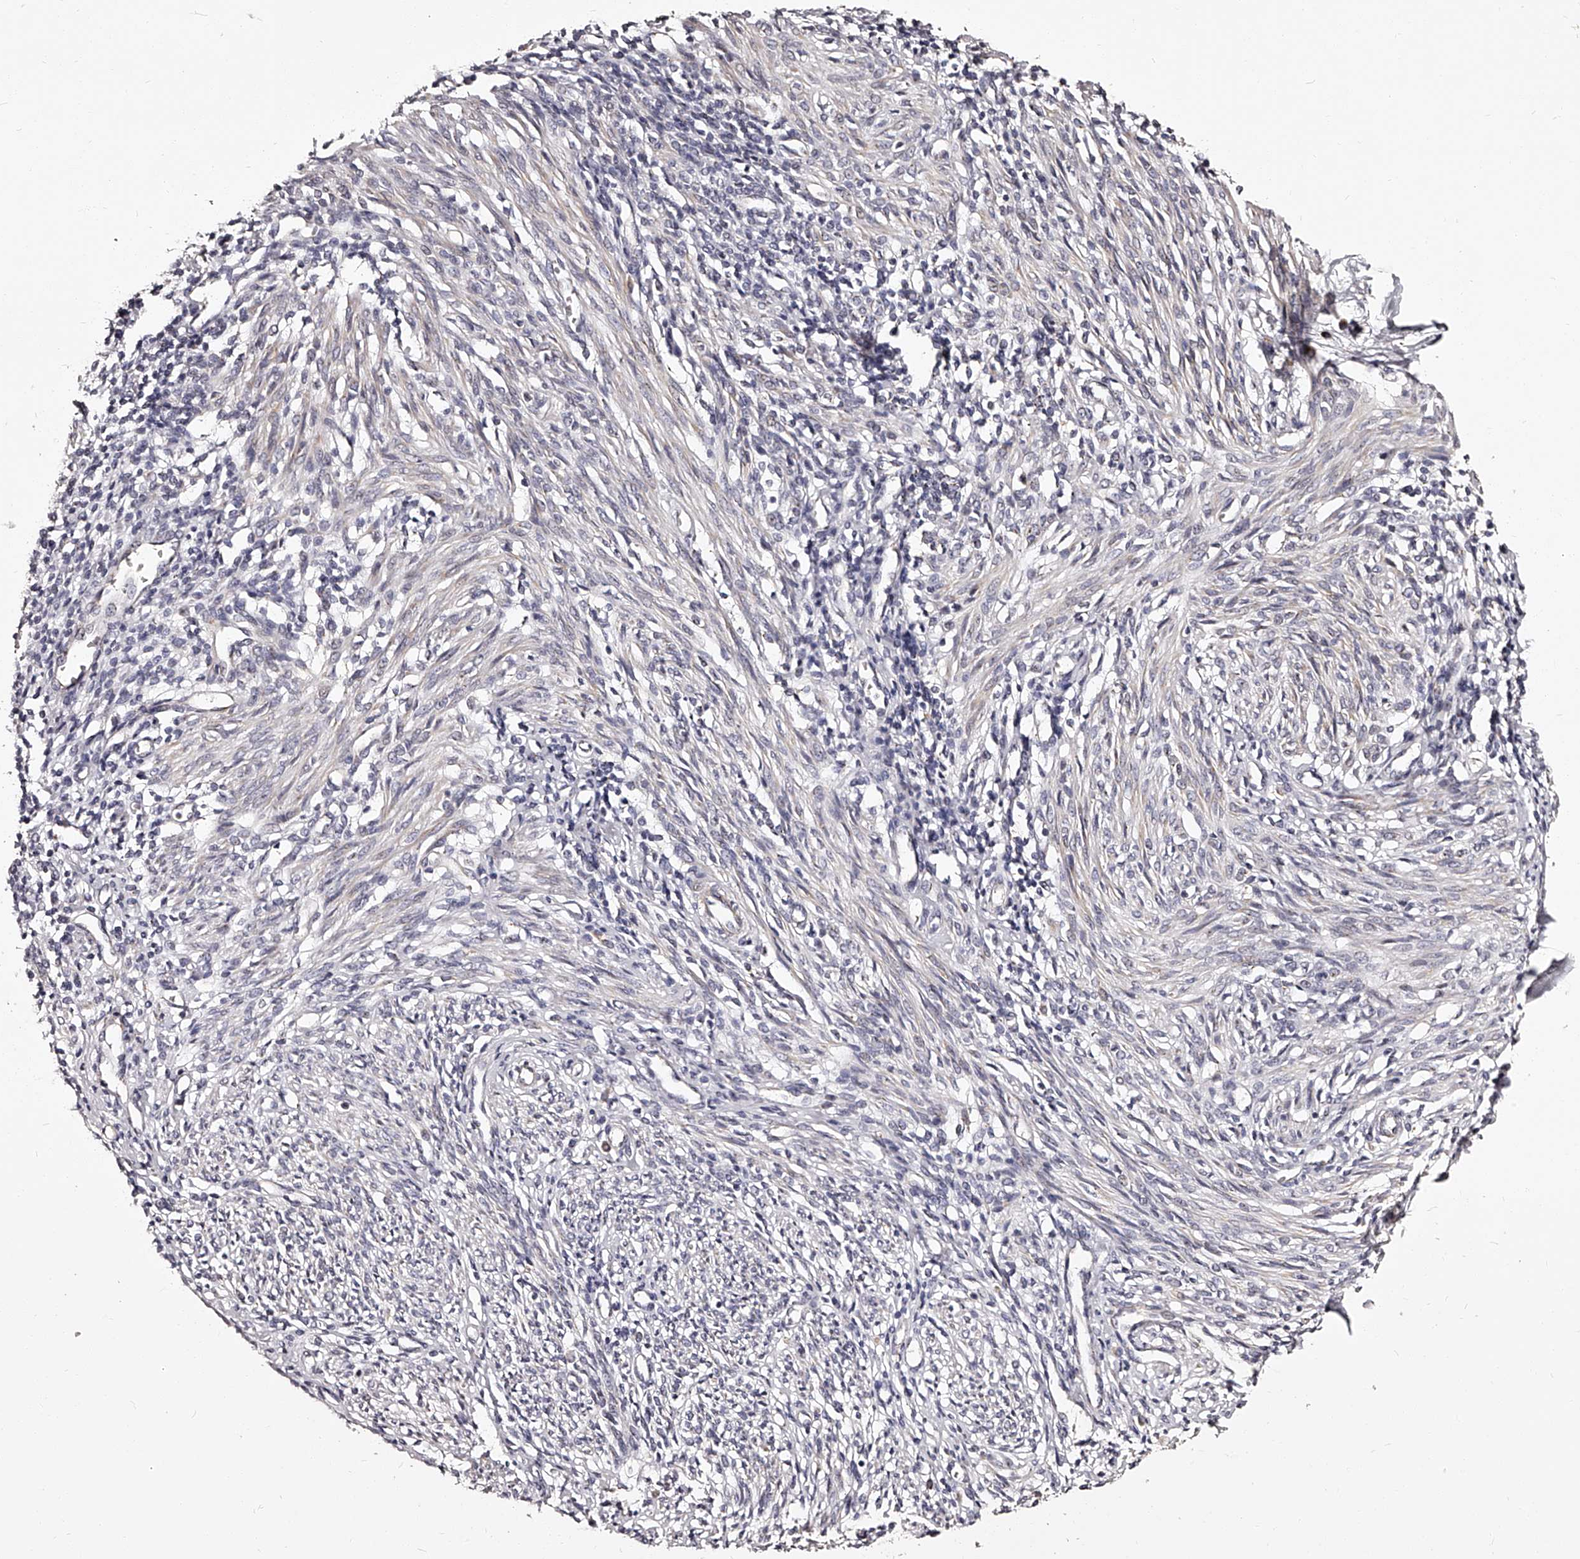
{"staining": {"intensity": "negative", "quantity": "none", "location": "none"}, "tissue": "endometrium", "cell_type": "Cells in endometrial stroma", "image_type": "normal", "snomed": [{"axis": "morphology", "description": "Normal tissue, NOS"}, {"axis": "topography", "description": "Endometrium"}], "caption": "Image shows no significant protein positivity in cells in endometrial stroma of benign endometrium. Nuclei are stained in blue.", "gene": "RSC1A1", "patient": {"sex": "female", "age": 66}}